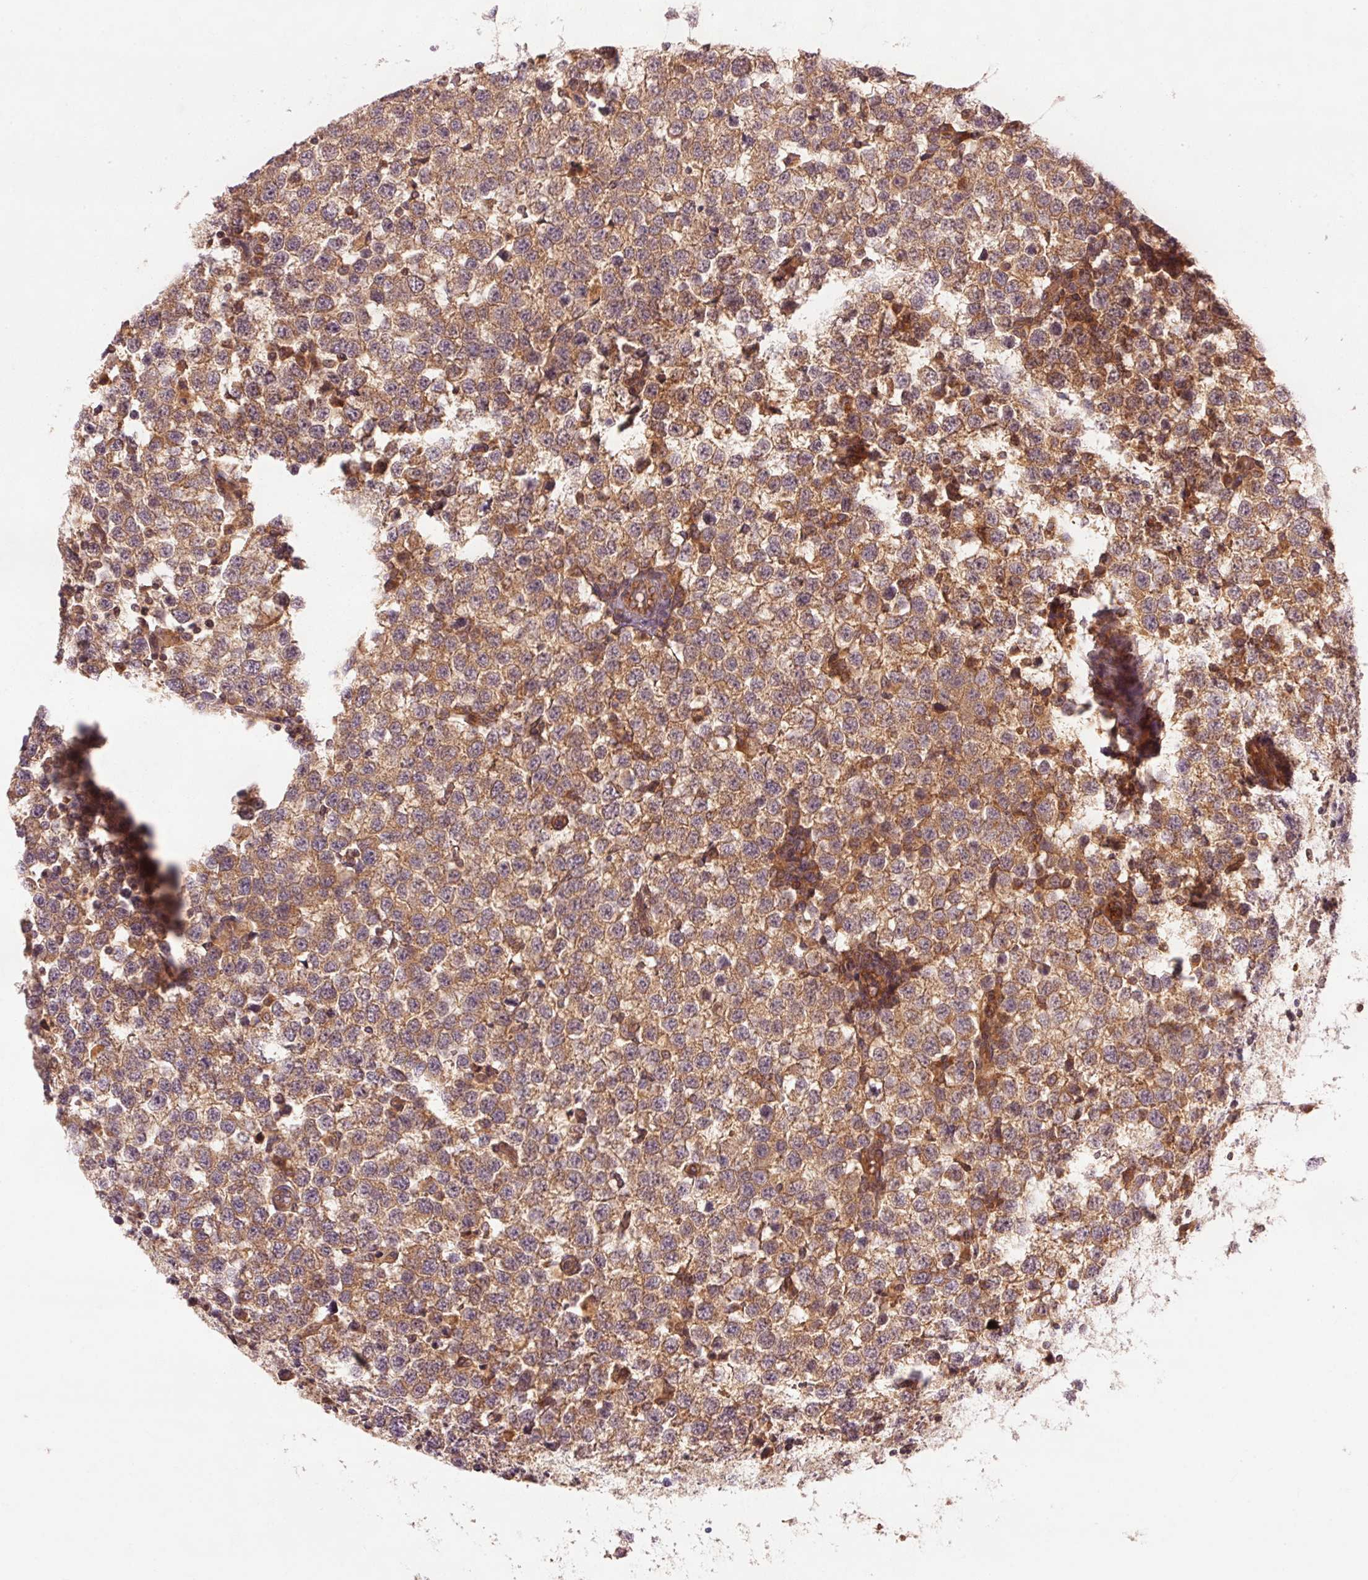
{"staining": {"intensity": "weak", "quantity": ">75%", "location": "cytoplasmic/membranous"}, "tissue": "testis cancer", "cell_type": "Tumor cells", "image_type": "cancer", "snomed": [{"axis": "morphology", "description": "Seminoma, NOS"}, {"axis": "topography", "description": "Testis"}], "caption": "Protein staining displays weak cytoplasmic/membranous staining in approximately >75% of tumor cells in testis cancer.", "gene": "CTNNA1", "patient": {"sex": "male", "age": 34}}